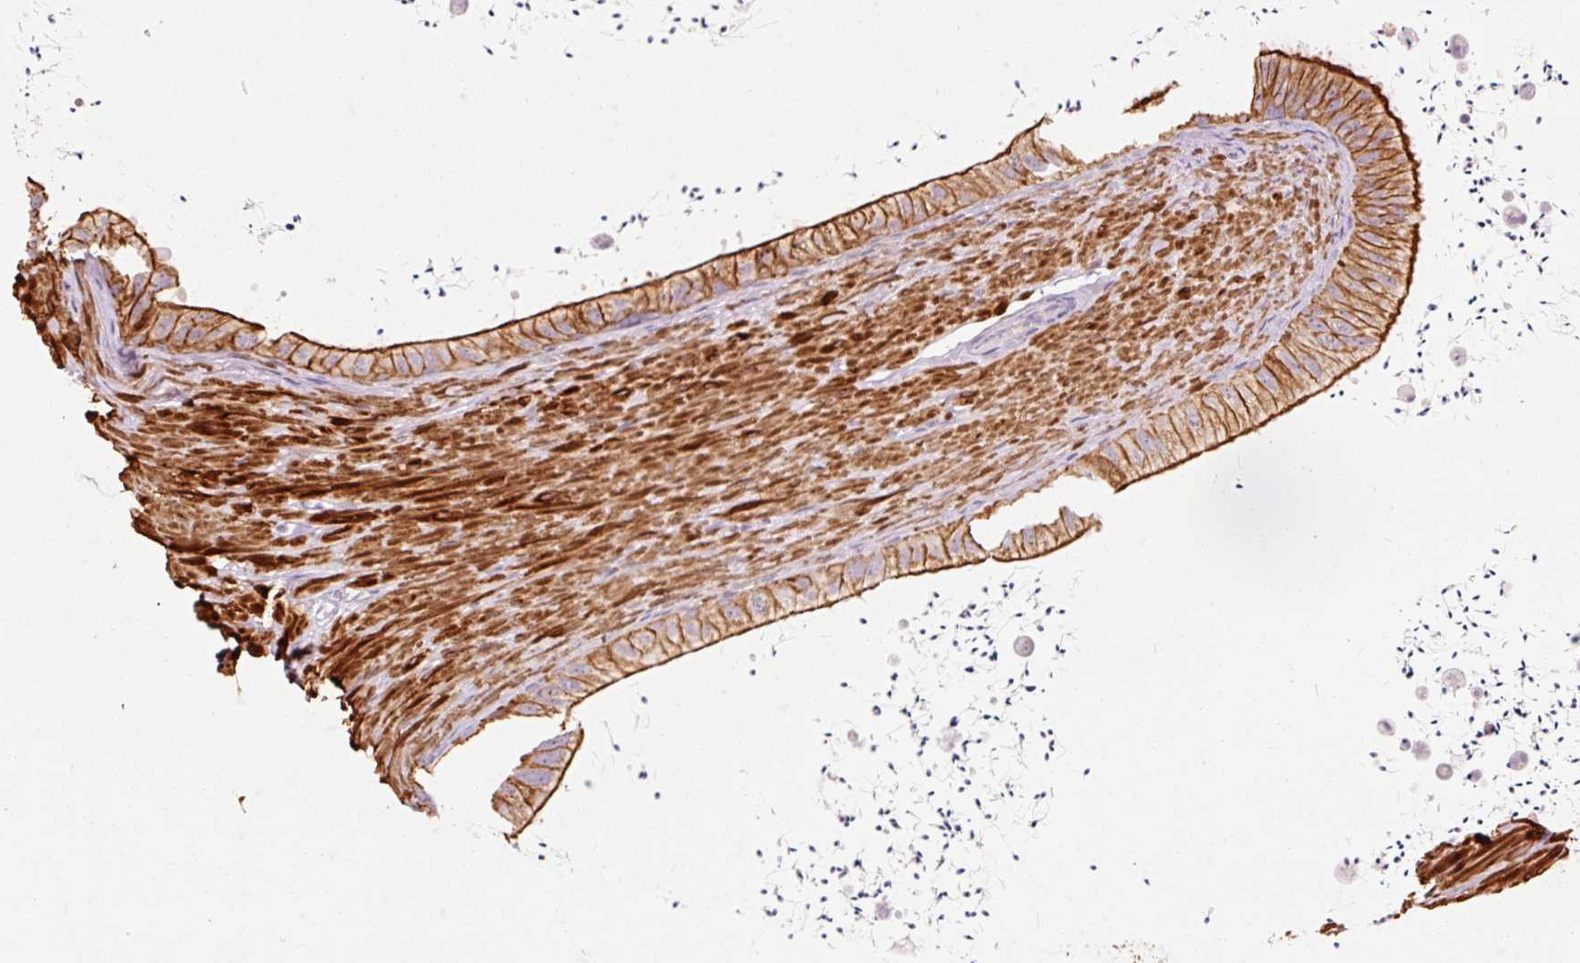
{"staining": {"intensity": "strong", "quantity": ">75%", "location": "cytoplasmic/membranous"}, "tissue": "epididymis", "cell_type": "Glandular cells", "image_type": "normal", "snomed": [{"axis": "morphology", "description": "Normal tissue, NOS"}, {"axis": "topography", "description": "Epididymis"}, {"axis": "topography", "description": "Peripheral nerve tissue"}], "caption": "Immunohistochemistry (IHC) image of unremarkable human epididymis stained for a protein (brown), which displays high levels of strong cytoplasmic/membranous staining in about >75% of glandular cells.", "gene": "TRIM73", "patient": {"sex": "male", "age": 32}}